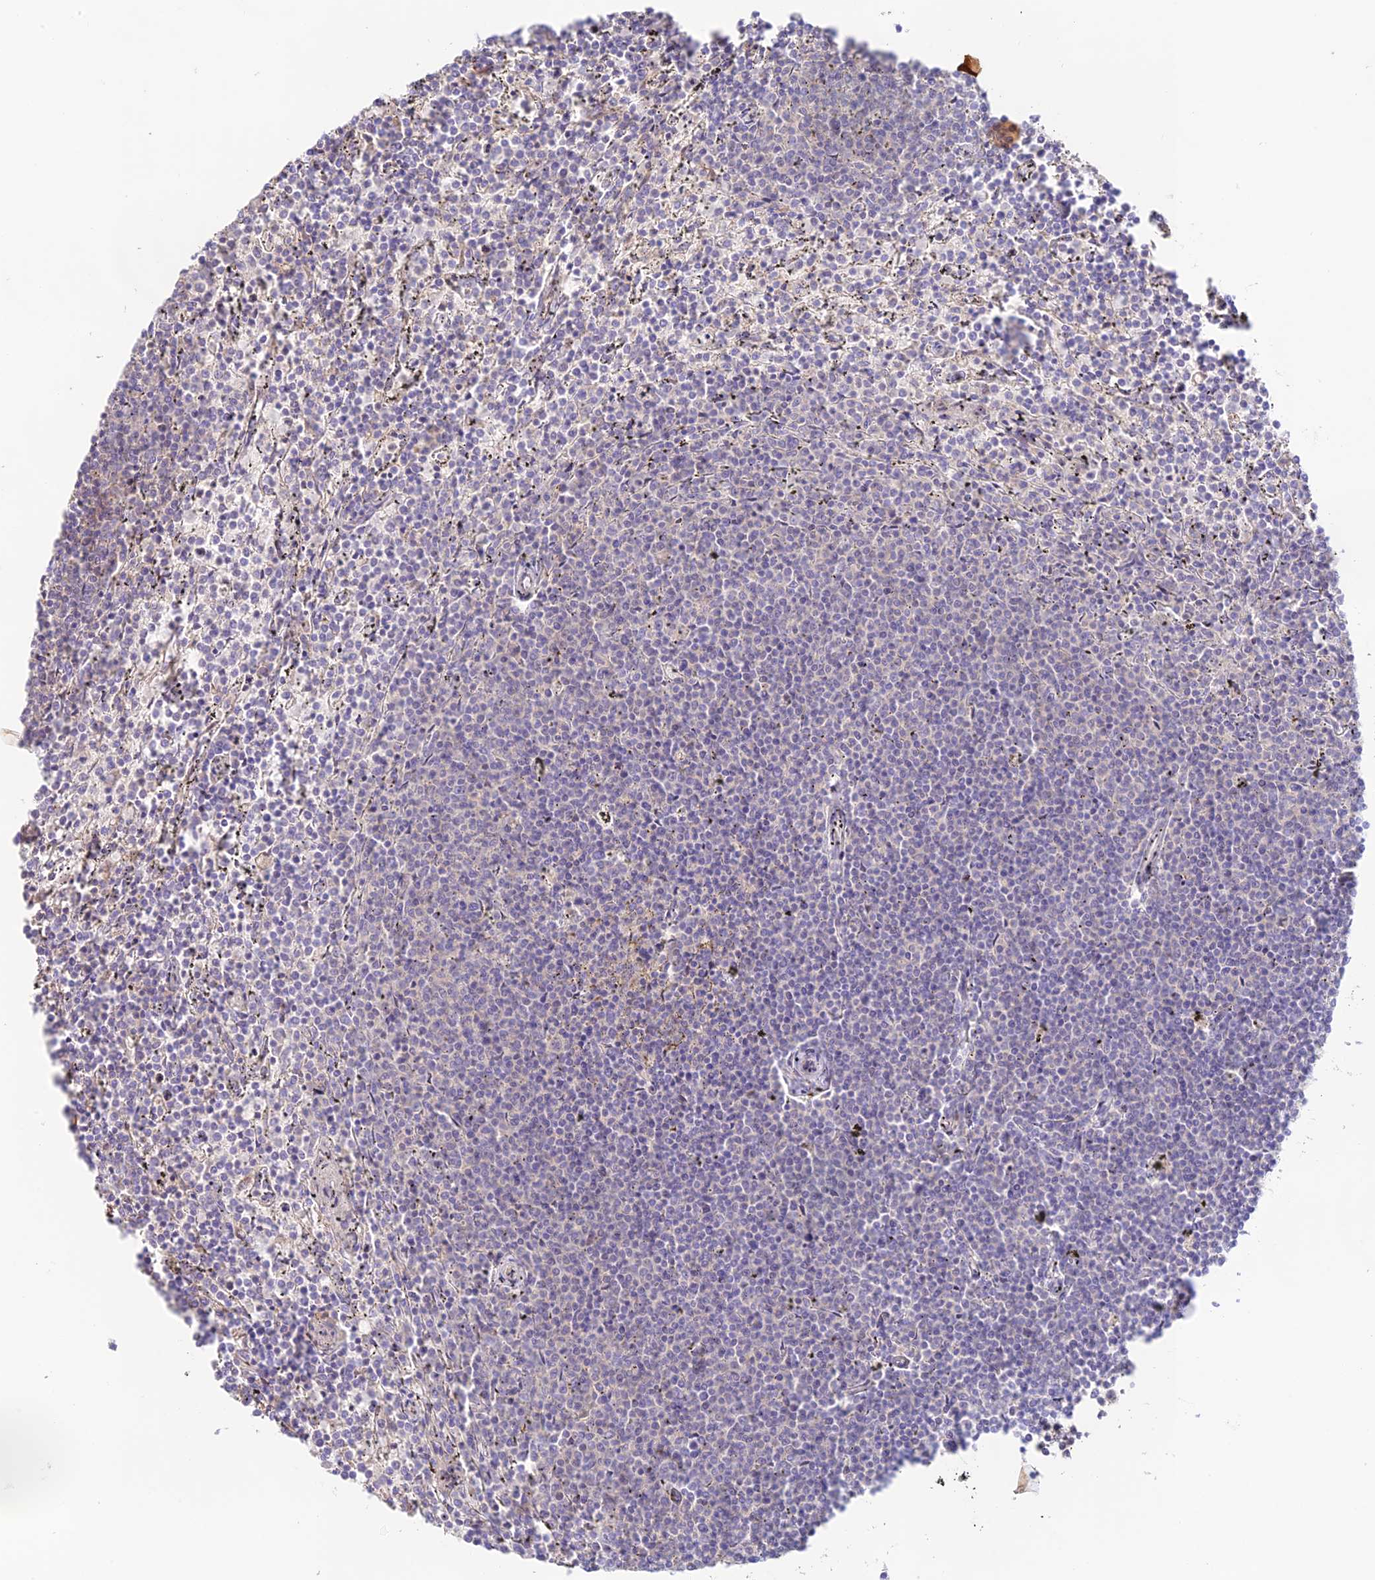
{"staining": {"intensity": "negative", "quantity": "none", "location": "none"}, "tissue": "lymphoma", "cell_type": "Tumor cells", "image_type": "cancer", "snomed": [{"axis": "morphology", "description": "Malignant lymphoma, non-Hodgkin's type, Low grade"}, {"axis": "topography", "description": "Spleen"}], "caption": "DAB immunohistochemical staining of lymphoma shows no significant expression in tumor cells.", "gene": "CAMSAP3", "patient": {"sex": "female", "age": 50}}